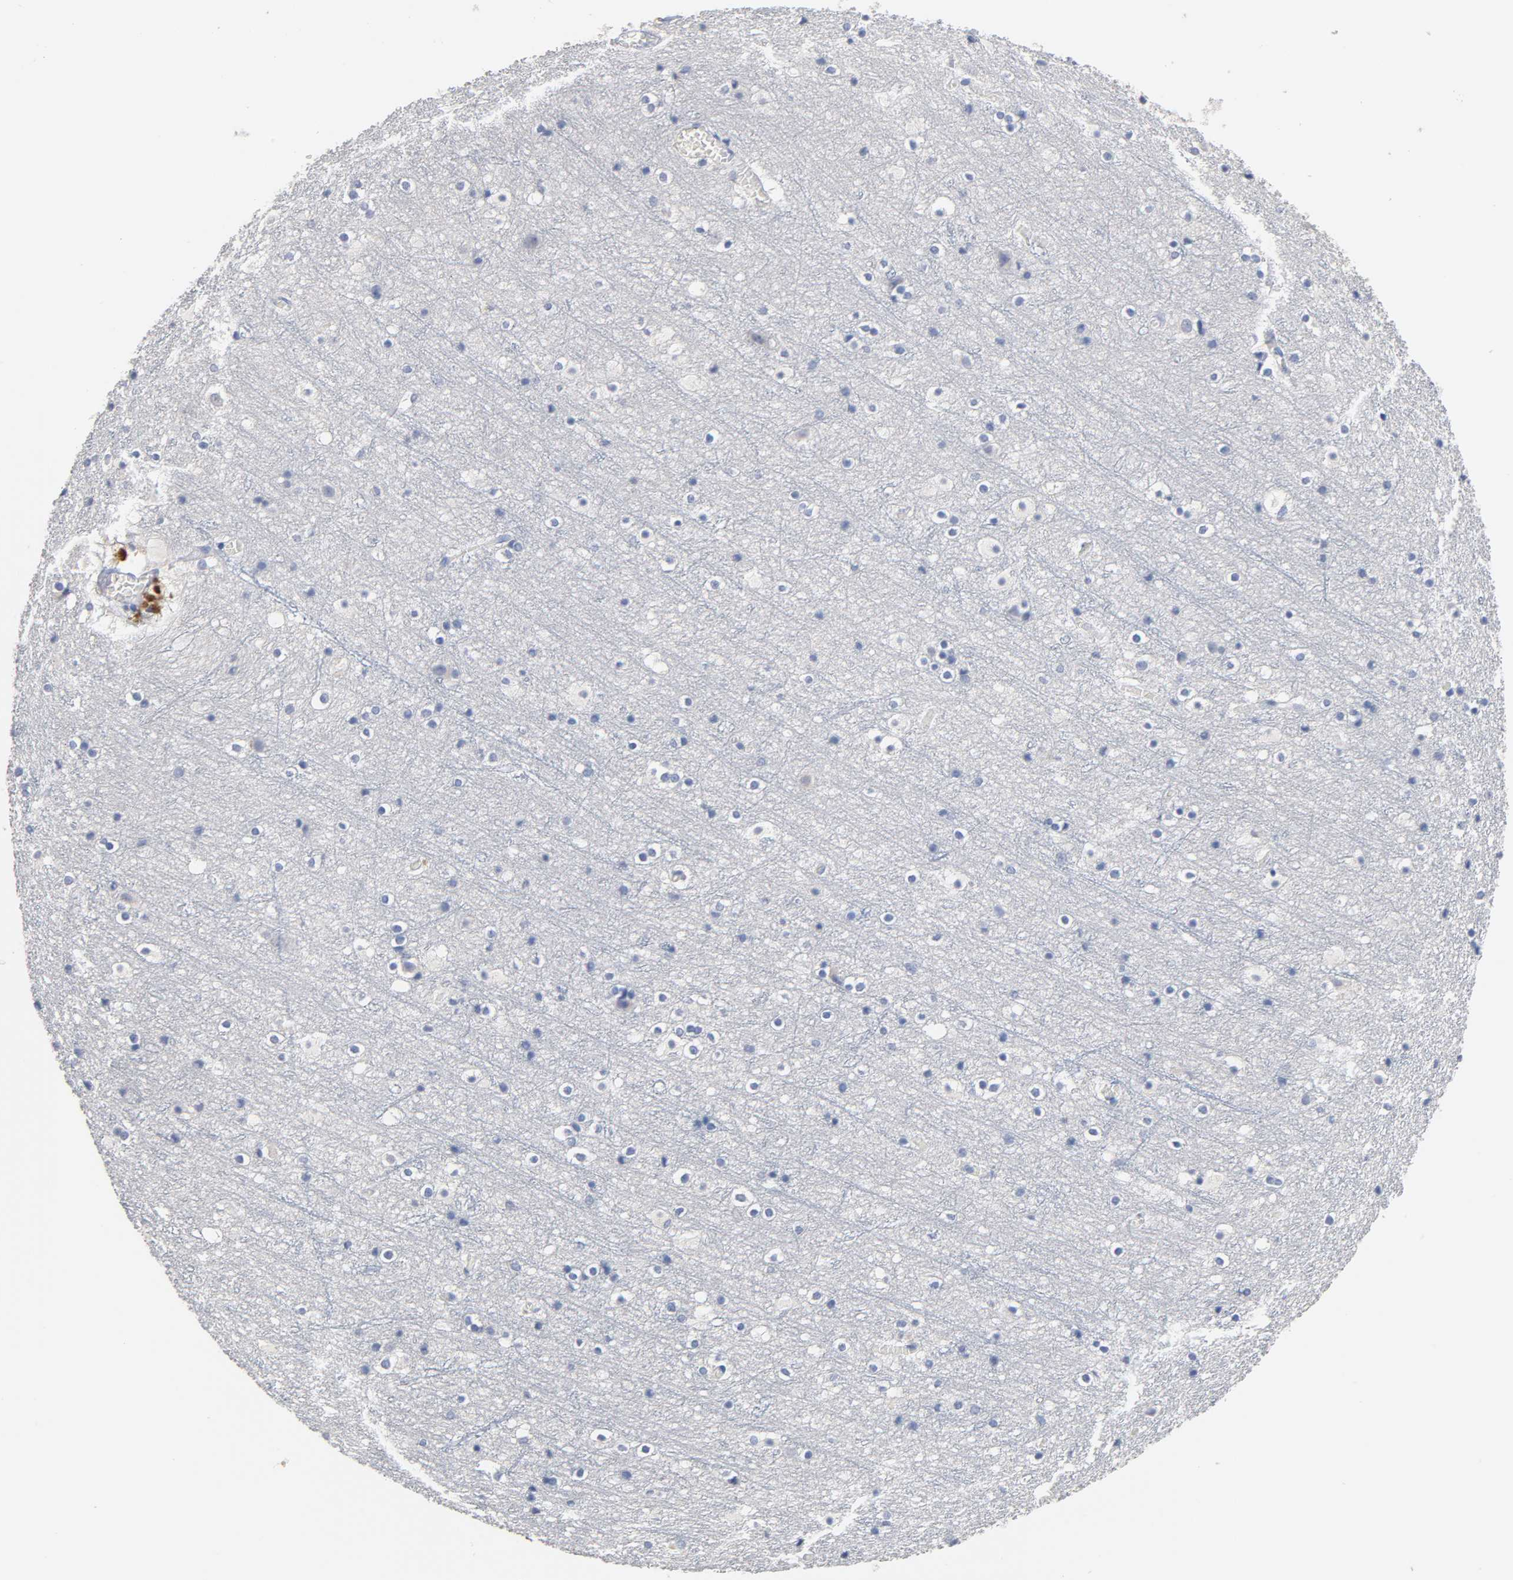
{"staining": {"intensity": "negative", "quantity": "none", "location": "none"}, "tissue": "cerebral cortex", "cell_type": "Endothelial cells", "image_type": "normal", "snomed": [{"axis": "morphology", "description": "Normal tissue, NOS"}, {"axis": "topography", "description": "Cerebral cortex"}], "caption": "Benign cerebral cortex was stained to show a protein in brown. There is no significant positivity in endothelial cells. (Brightfield microscopy of DAB immunohistochemistry (IHC) at high magnification).", "gene": "ZCCHC13", "patient": {"sex": "male", "age": 45}}